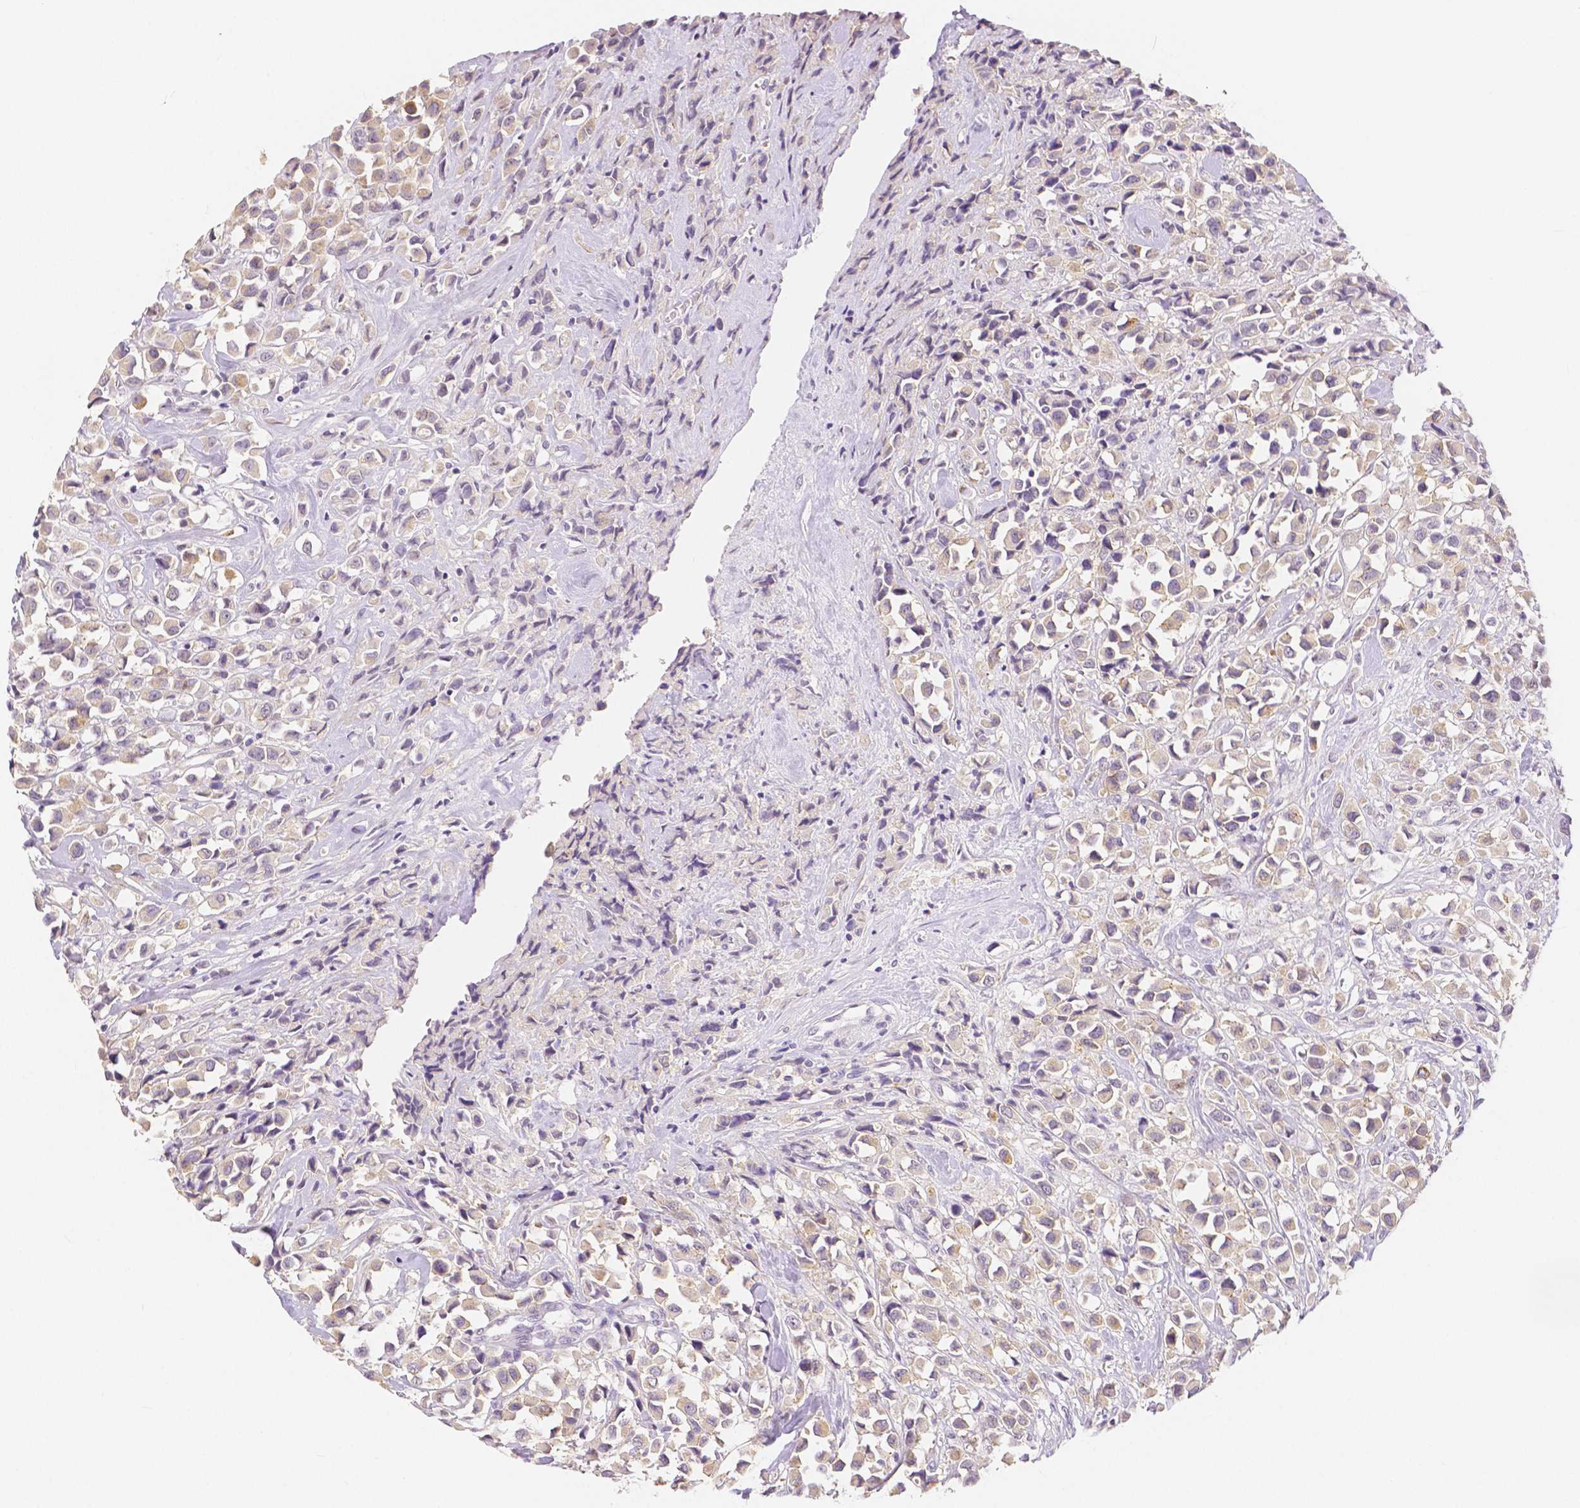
{"staining": {"intensity": "weak", "quantity": ">75%", "location": "cytoplasmic/membranous"}, "tissue": "breast cancer", "cell_type": "Tumor cells", "image_type": "cancer", "snomed": [{"axis": "morphology", "description": "Duct carcinoma"}, {"axis": "topography", "description": "Breast"}], "caption": "Immunohistochemistry photomicrograph of breast cancer (intraductal carcinoma) stained for a protein (brown), which exhibits low levels of weak cytoplasmic/membranous expression in about >75% of tumor cells.", "gene": "OCLN", "patient": {"sex": "female", "age": 61}}